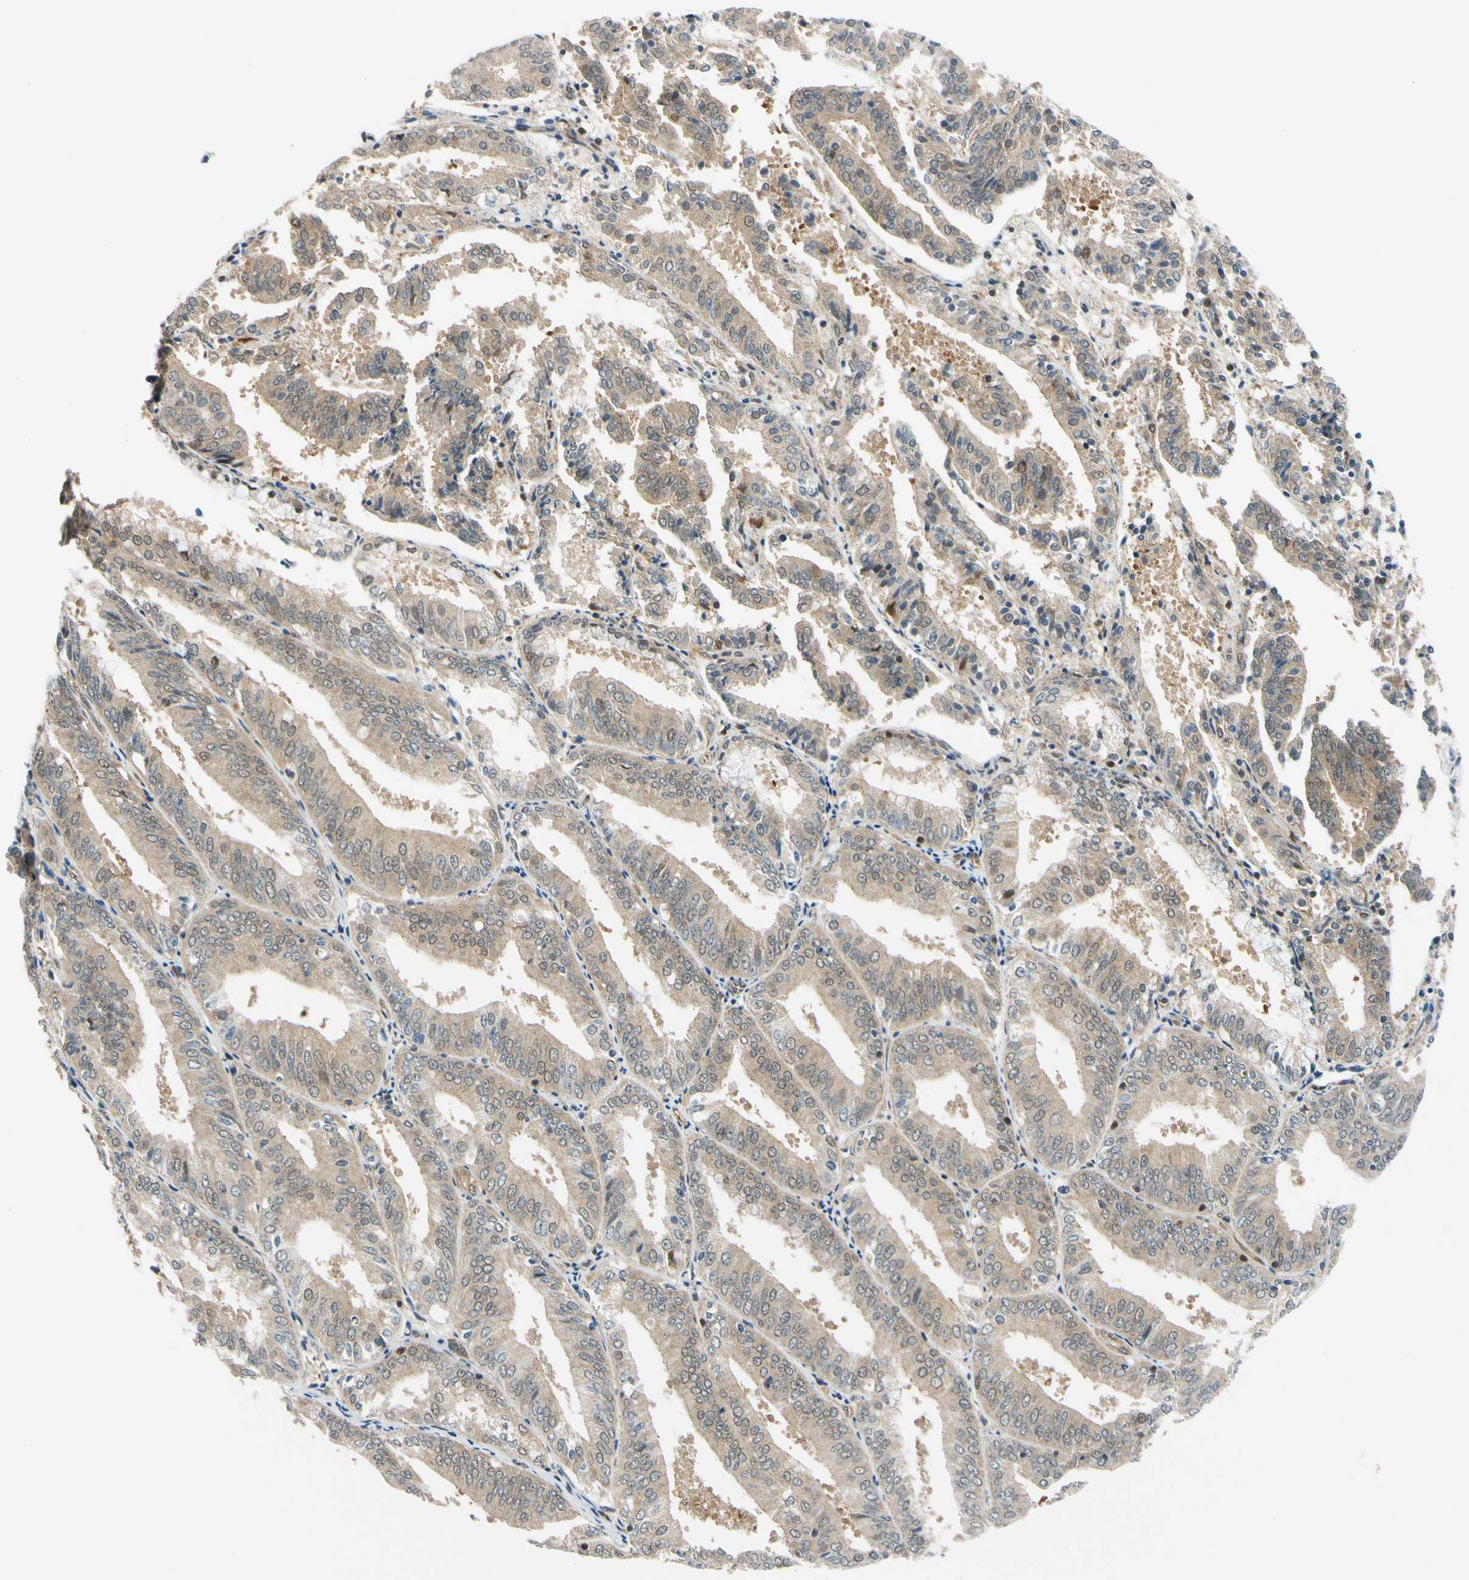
{"staining": {"intensity": "moderate", "quantity": ">75%", "location": "cytoplasmic/membranous"}, "tissue": "endometrial cancer", "cell_type": "Tumor cells", "image_type": "cancer", "snomed": [{"axis": "morphology", "description": "Adenocarcinoma, NOS"}, {"axis": "topography", "description": "Endometrium"}], "caption": "This is an image of immunohistochemistry staining of adenocarcinoma (endometrial), which shows moderate expression in the cytoplasmic/membranous of tumor cells.", "gene": "MAPK9", "patient": {"sex": "female", "age": 63}}